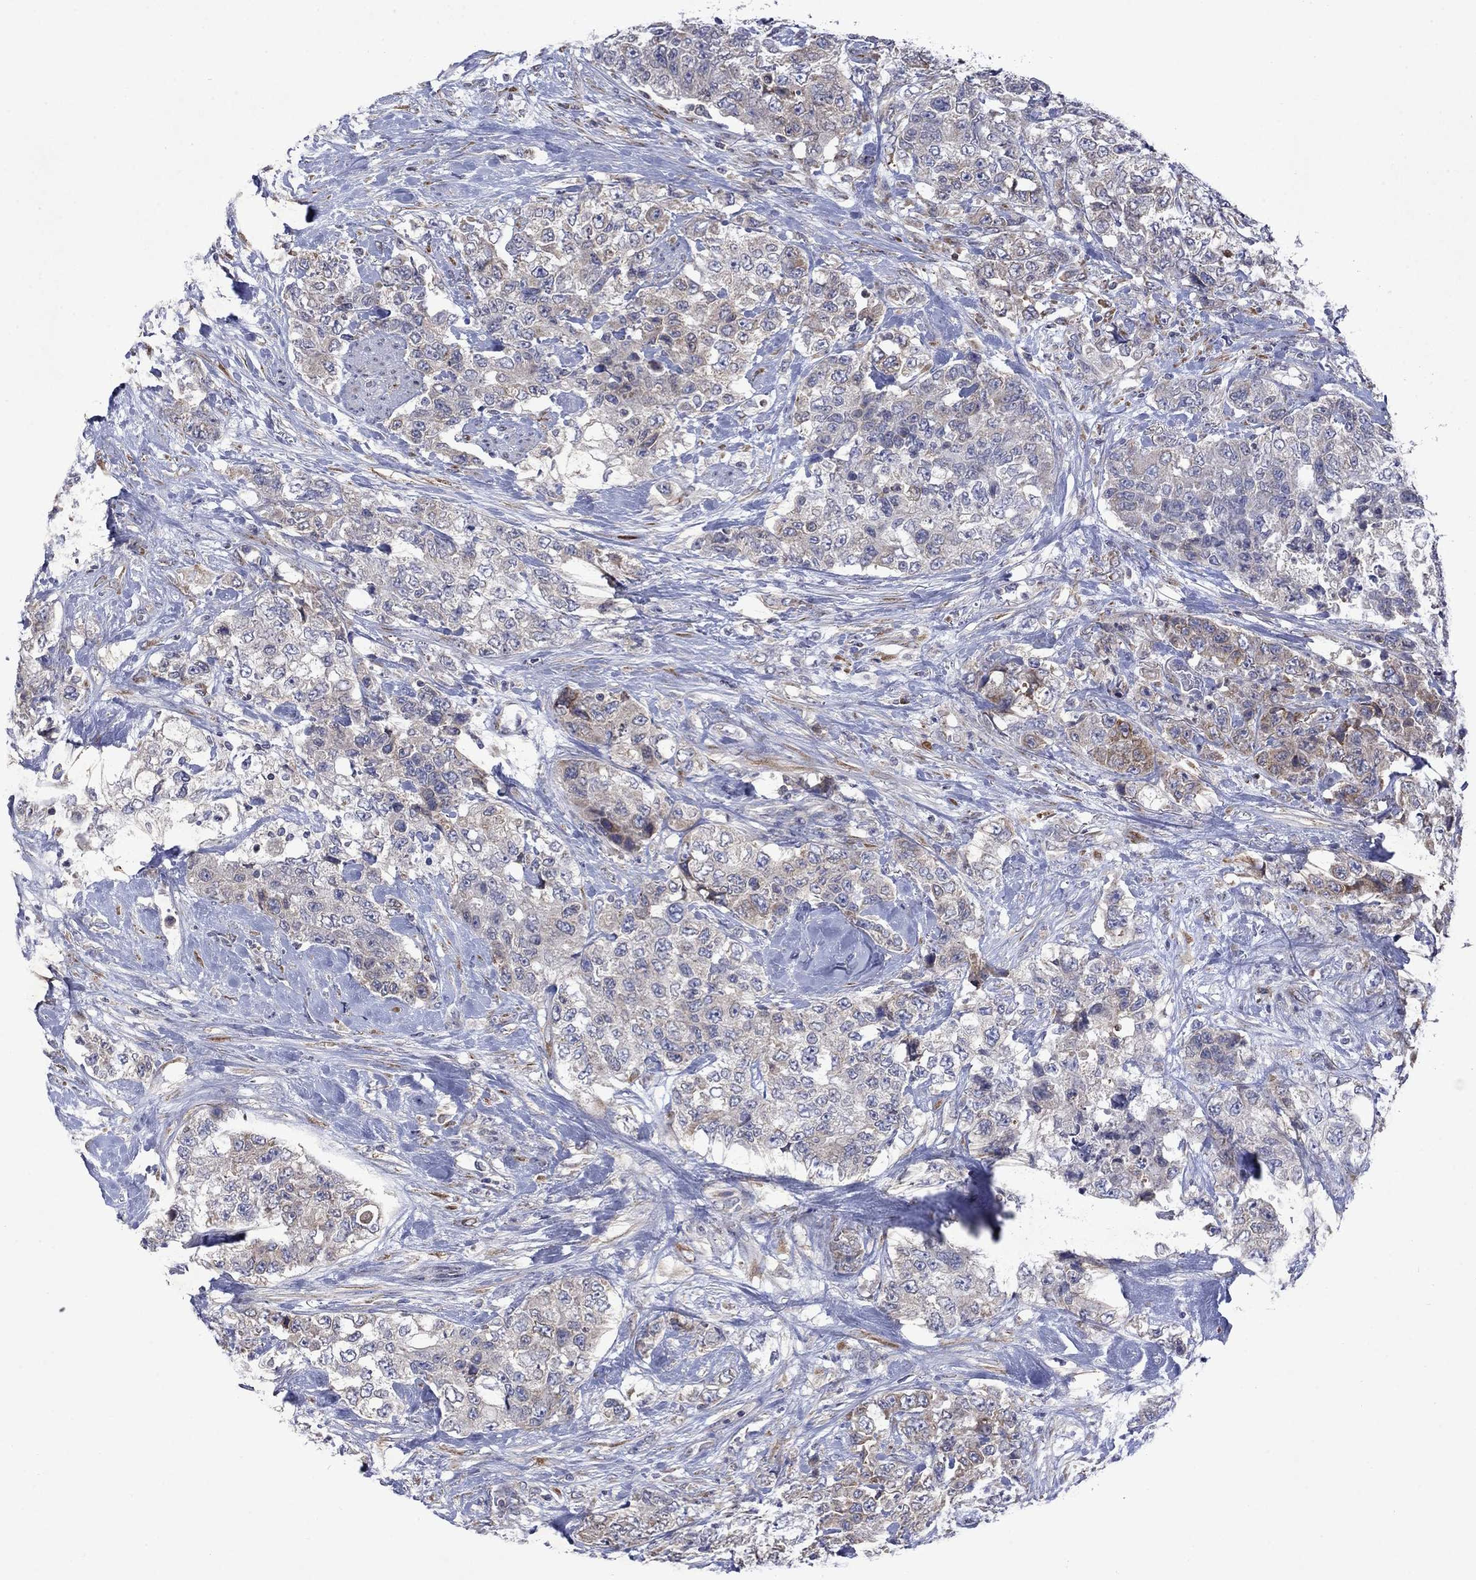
{"staining": {"intensity": "negative", "quantity": "none", "location": "none"}, "tissue": "urothelial cancer", "cell_type": "Tumor cells", "image_type": "cancer", "snomed": [{"axis": "morphology", "description": "Urothelial carcinoma, High grade"}, {"axis": "topography", "description": "Urinary bladder"}], "caption": "High magnification brightfield microscopy of urothelial carcinoma (high-grade) stained with DAB (3,3'-diaminobenzidine) (brown) and counterstained with hematoxylin (blue): tumor cells show no significant expression. (Stains: DAB IHC with hematoxylin counter stain, Microscopy: brightfield microscopy at high magnification).", "gene": "TMEM97", "patient": {"sex": "female", "age": 78}}